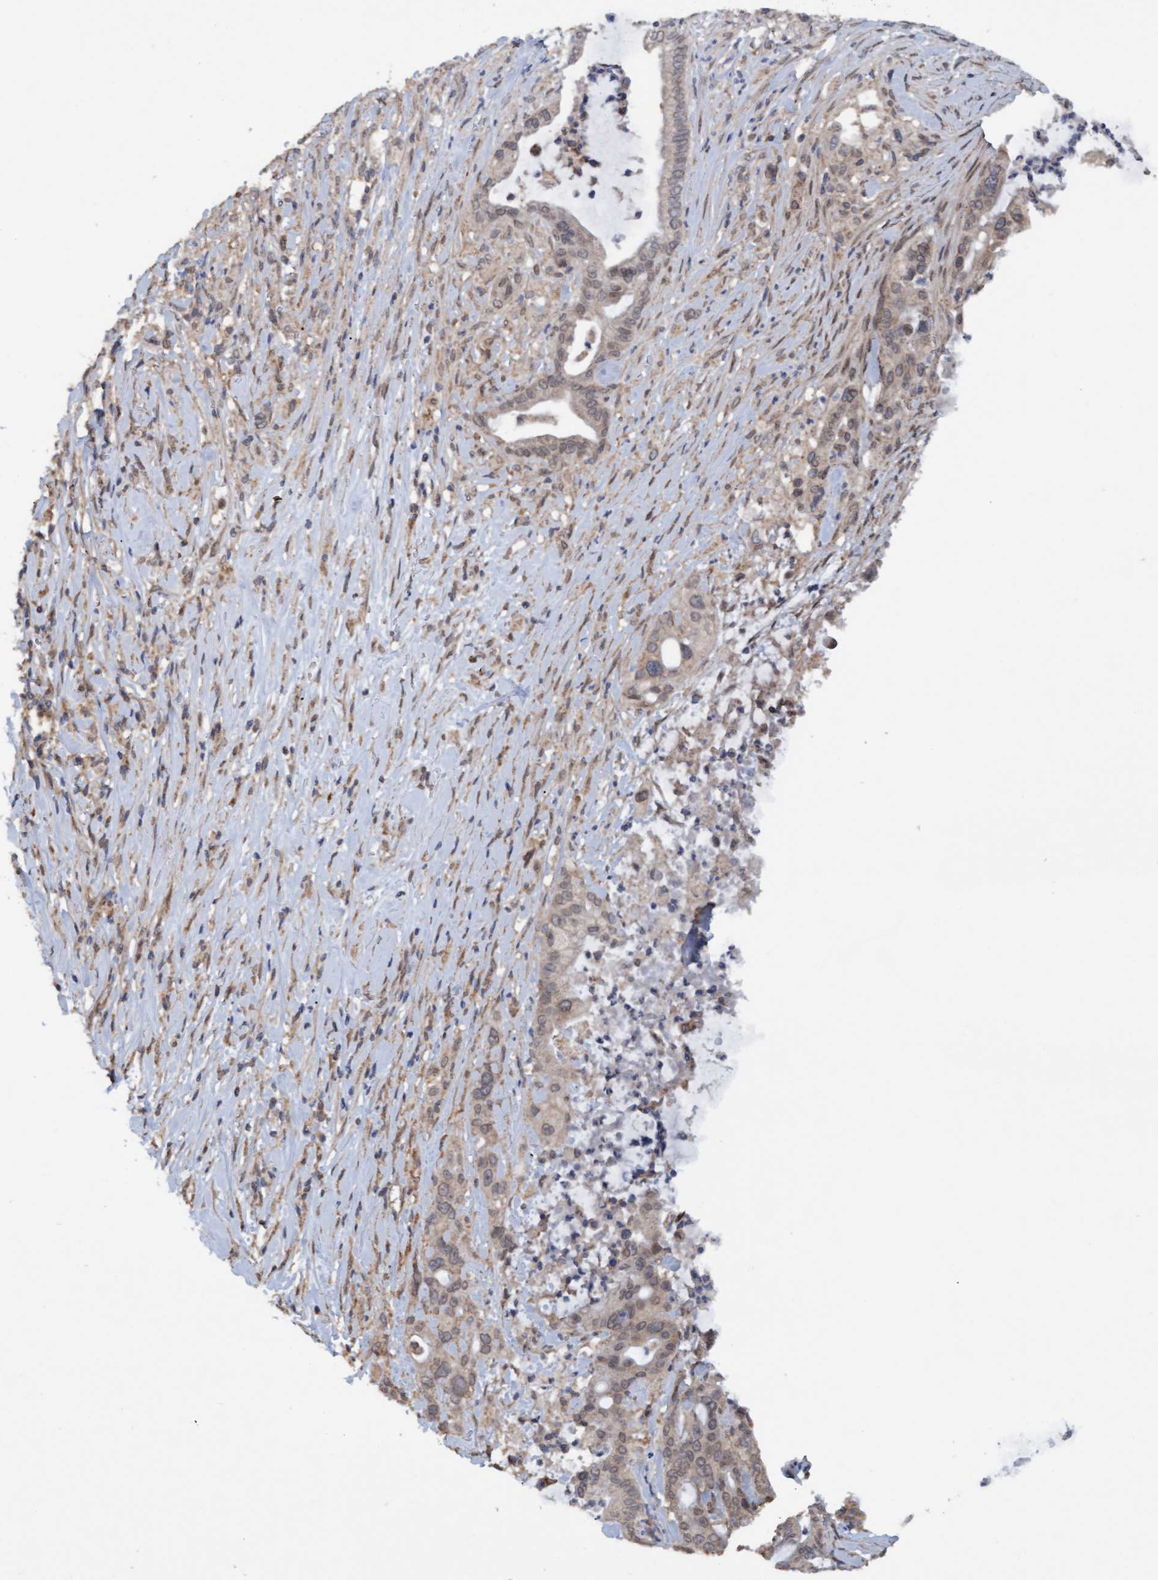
{"staining": {"intensity": "weak", "quantity": ">75%", "location": "cytoplasmic/membranous"}, "tissue": "pancreatic cancer", "cell_type": "Tumor cells", "image_type": "cancer", "snomed": [{"axis": "morphology", "description": "Adenocarcinoma, NOS"}, {"axis": "topography", "description": "Pancreas"}], "caption": "Immunohistochemistry (IHC) staining of pancreatic cancer, which shows low levels of weak cytoplasmic/membranous positivity in approximately >75% of tumor cells indicating weak cytoplasmic/membranous protein expression. The staining was performed using DAB (3,3'-diaminobenzidine) (brown) for protein detection and nuclei were counterstained in hematoxylin (blue).", "gene": "MGLL", "patient": {"sex": "male", "age": 69}}